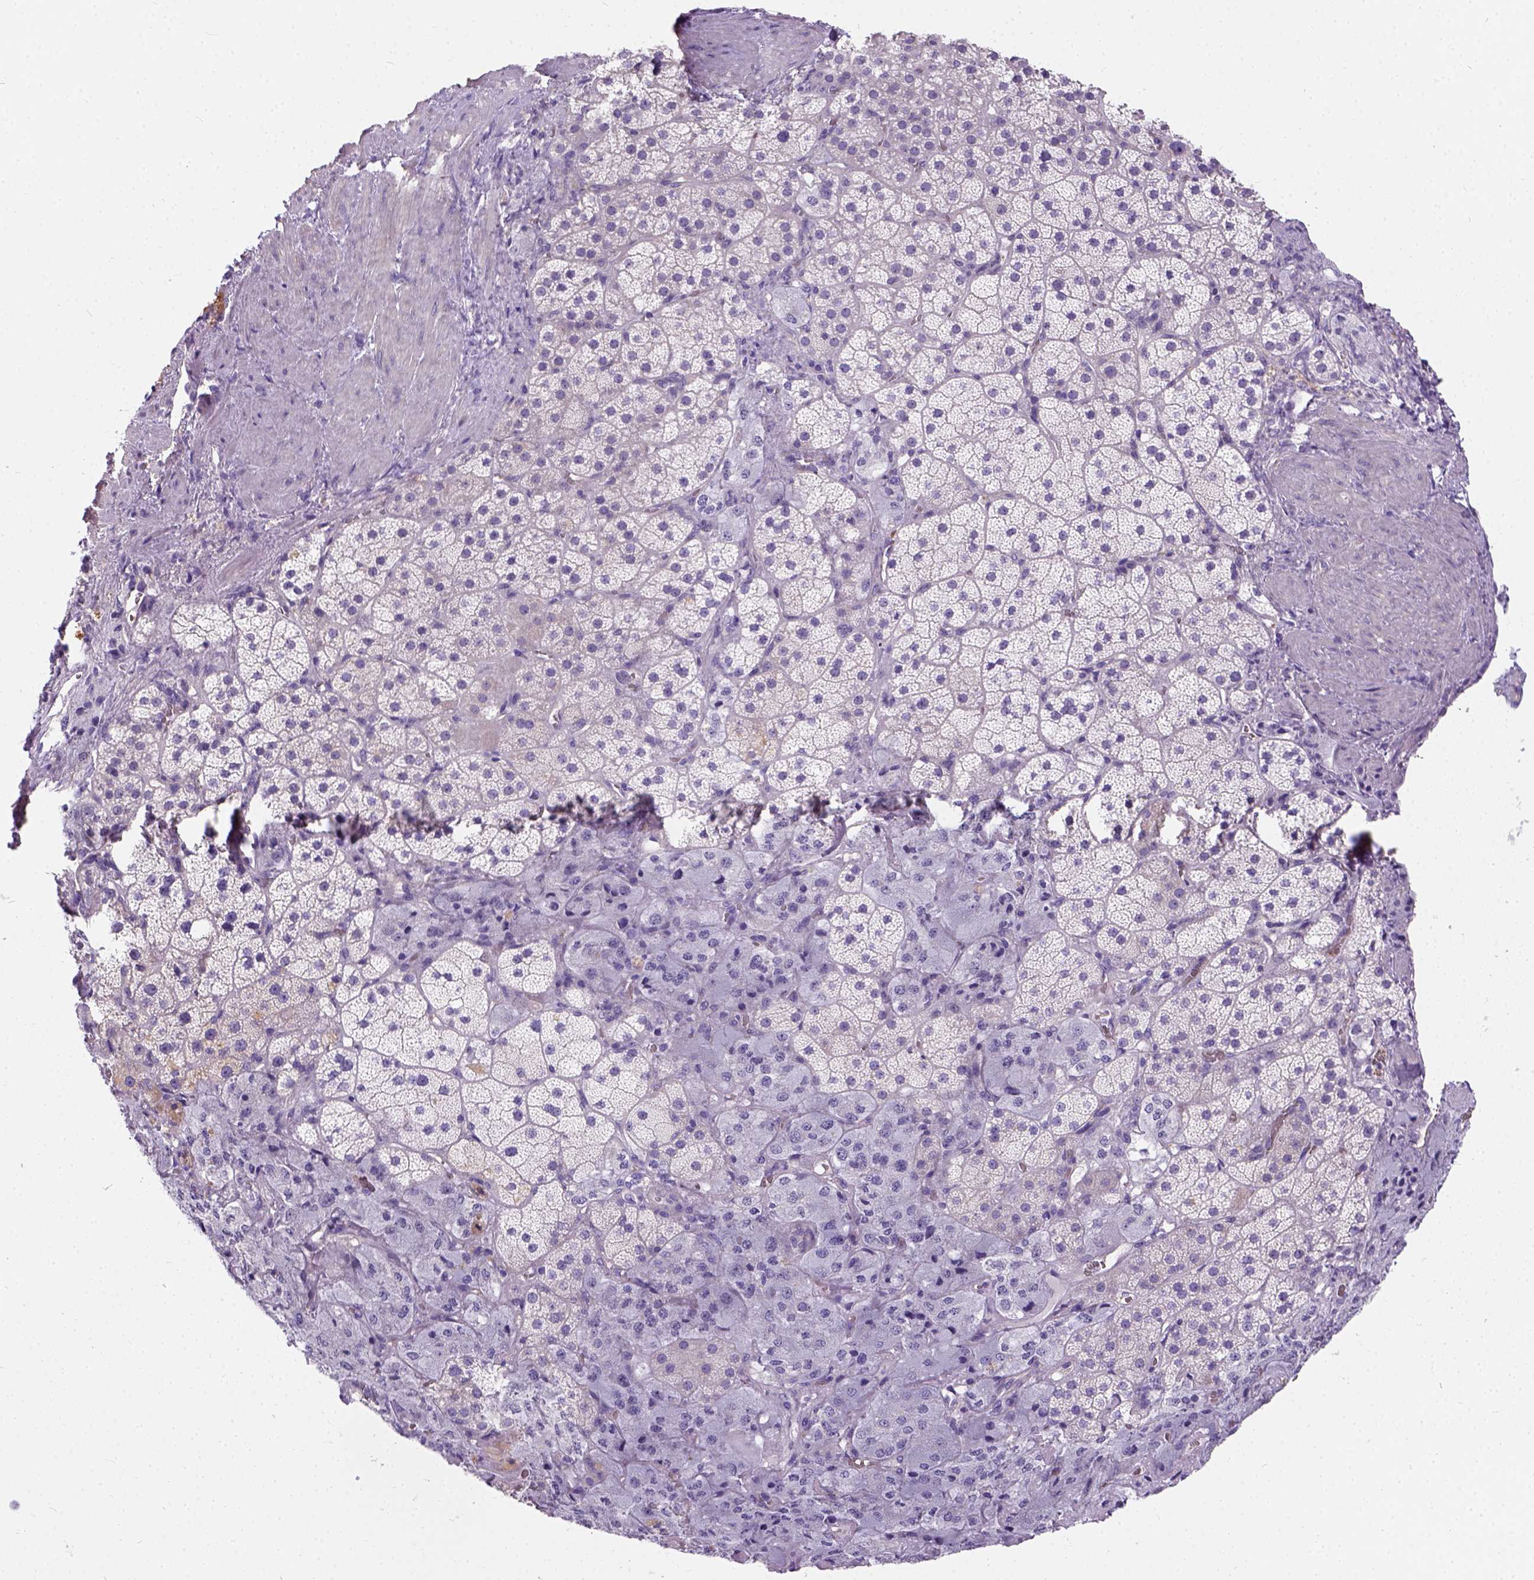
{"staining": {"intensity": "negative", "quantity": "none", "location": "none"}, "tissue": "adrenal gland", "cell_type": "Glandular cells", "image_type": "normal", "snomed": [{"axis": "morphology", "description": "Normal tissue, NOS"}, {"axis": "topography", "description": "Adrenal gland"}], "caption": "An image of adrenal gland stained for a protein demonstrates no brown staining in glandular cells.", "gene": "PHF7", "patient": {"sex": "male", "age": 57}}